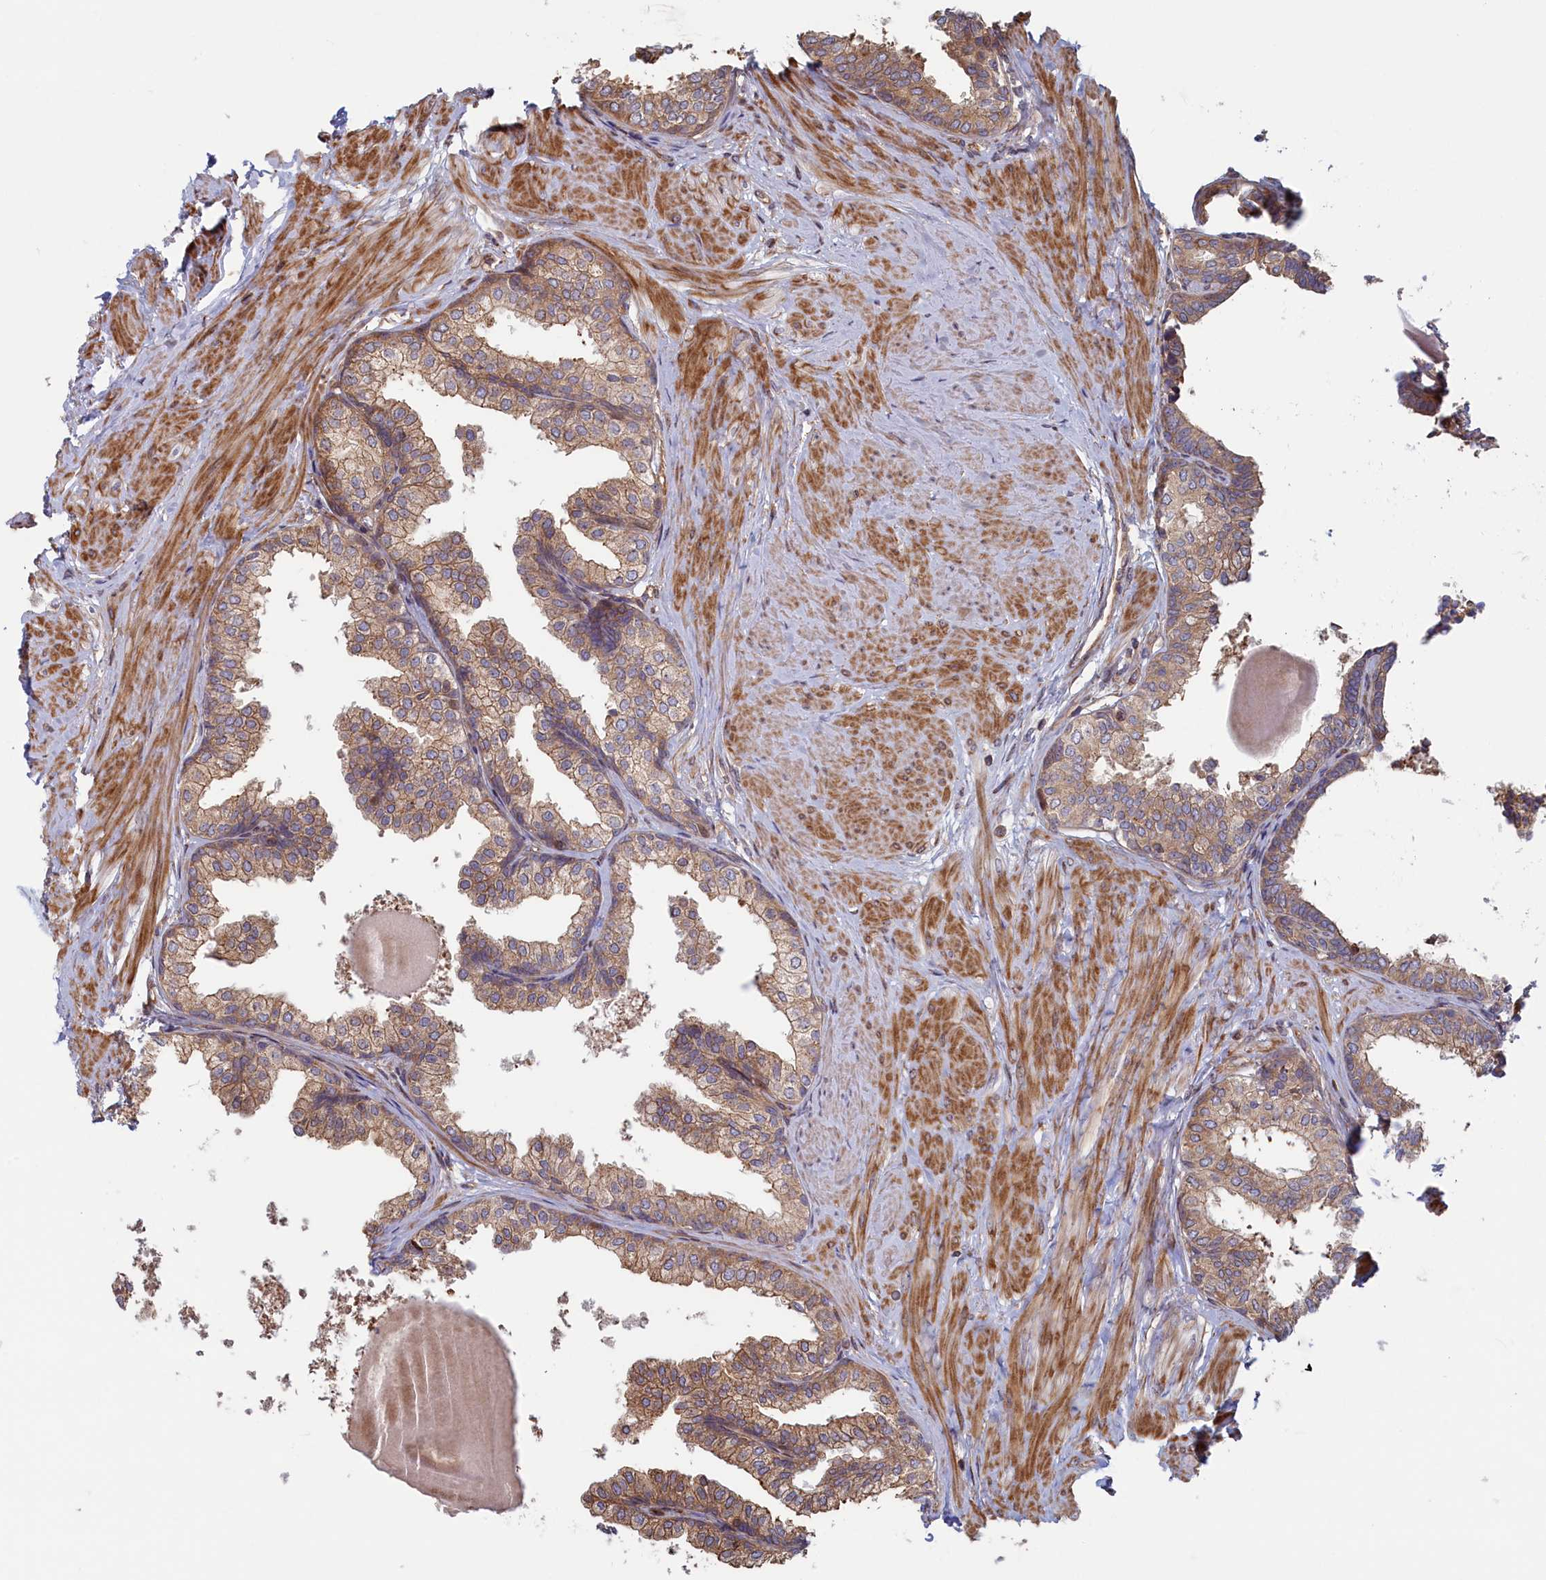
{"staining": {"intensity": "moderate", "quantity": ">75%", "location": "cytoplasmic/membranous"}, "tissue": "prostate", "cell_type": "Glandular cells", "image_type": "normal", "snomed": [{"axis": "morphology", "description": "Normal tissue, NOS"}, {"axis": "topography", "description": "Prostate"}], "caption": "This micrograph shows immunohistochemistry staining of benign human prostate, with medium moderate cytoplasmic/membranous staining in about >75% of glandular cells.", "gene": "RILPL1", "patient": {"sex": "male", "age": 48}}